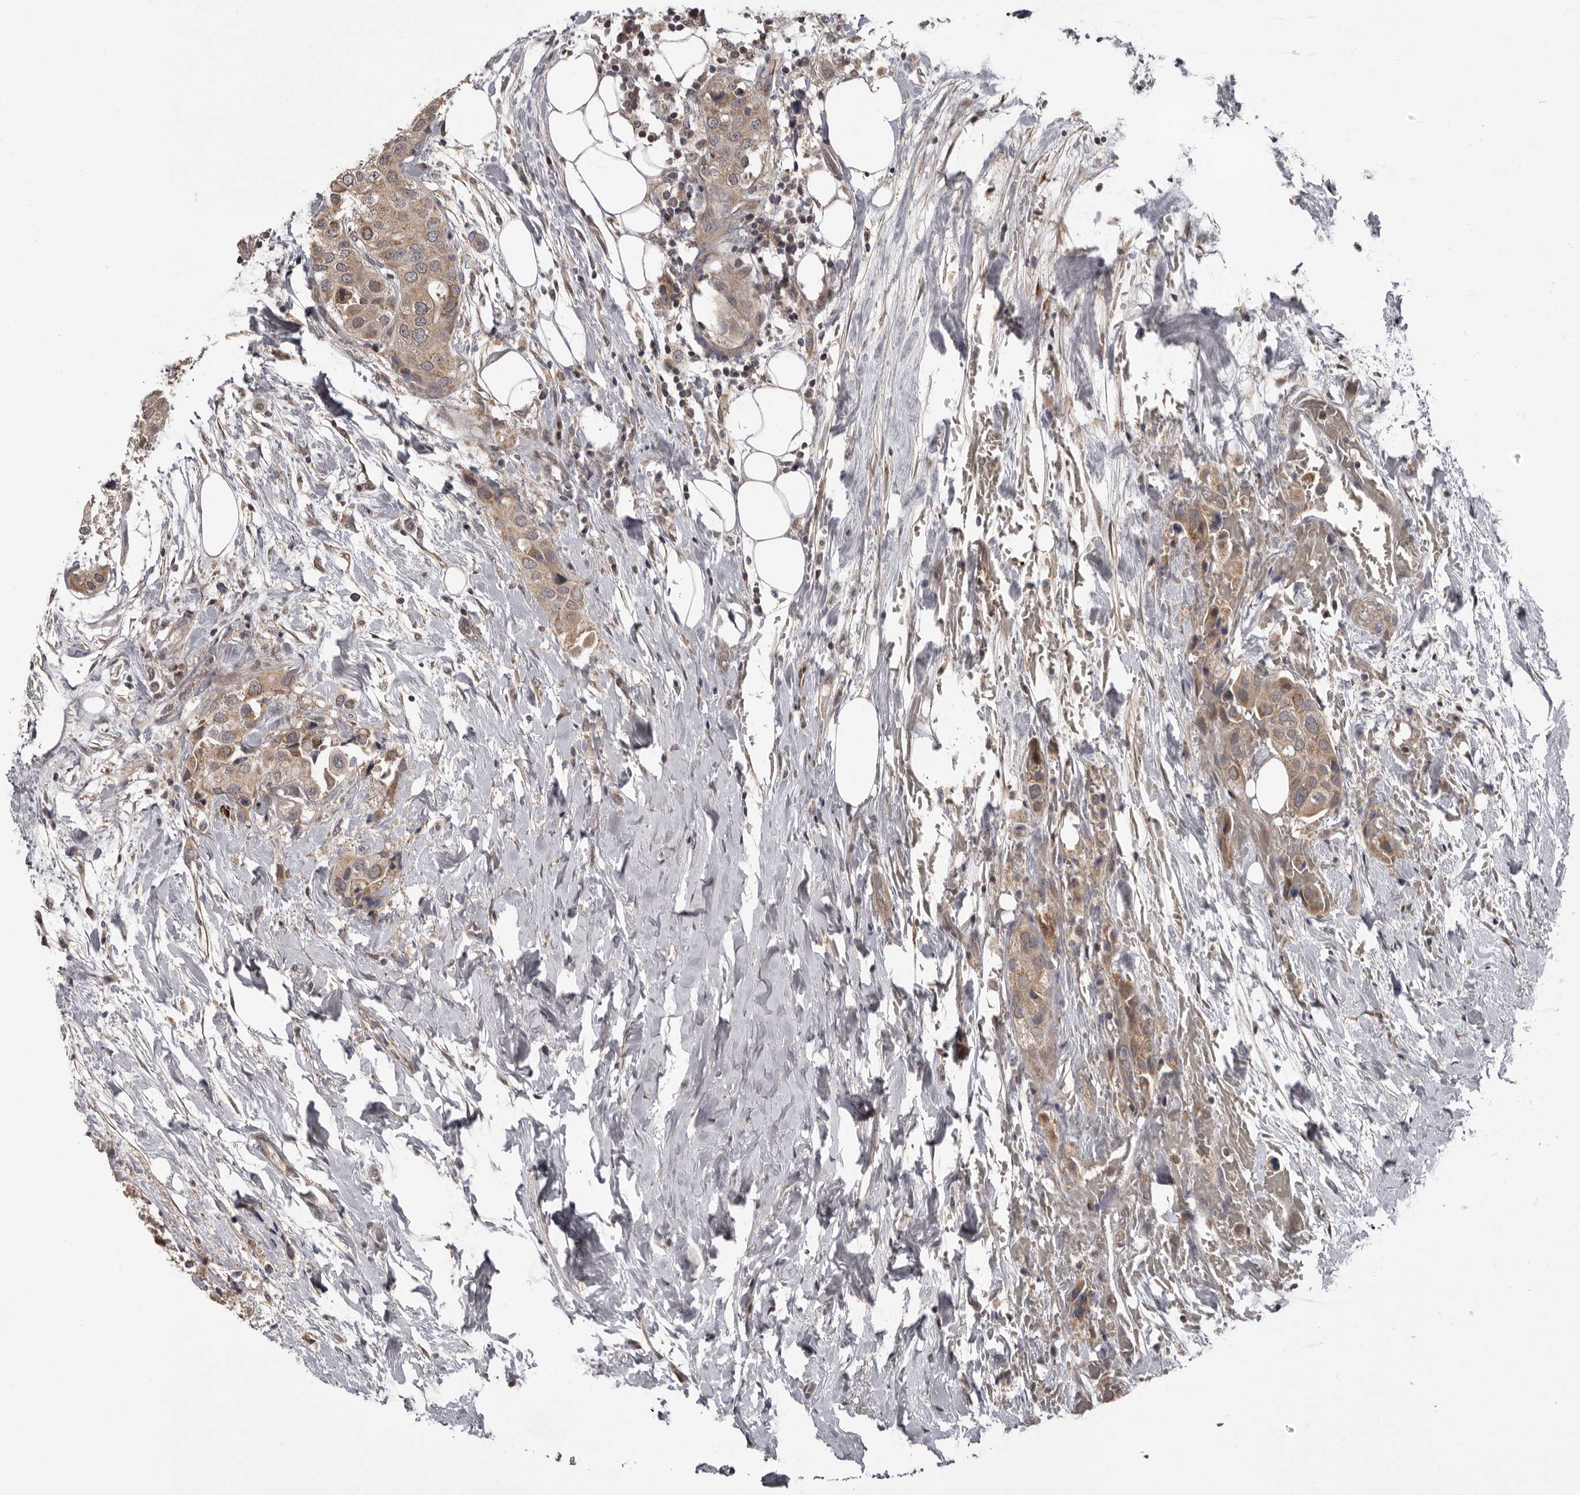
{"staining": {"intensity": "moderate", "quantity": ">75%", "location": "cytoplasmic/membranous"}, "tissue": "urothelial cancer", "cell_type": "Tumor cells", "image_type": "cancer", "snomed": [{"axis": "morphology", "description": "Urothelial carcinoma, High grade"}, {"axis": "topography", "description": "Urinary bladder"}], "caption": "DAB (3,3'-diaminobenzidine) immunohistochemical staining of urothelial cancer shows moderate cytoplasmic/membranous protein staining in approximately >75% of tumor cells.", "gene": "FGFR4", "patient": {"sex": "male", "age": 64}}